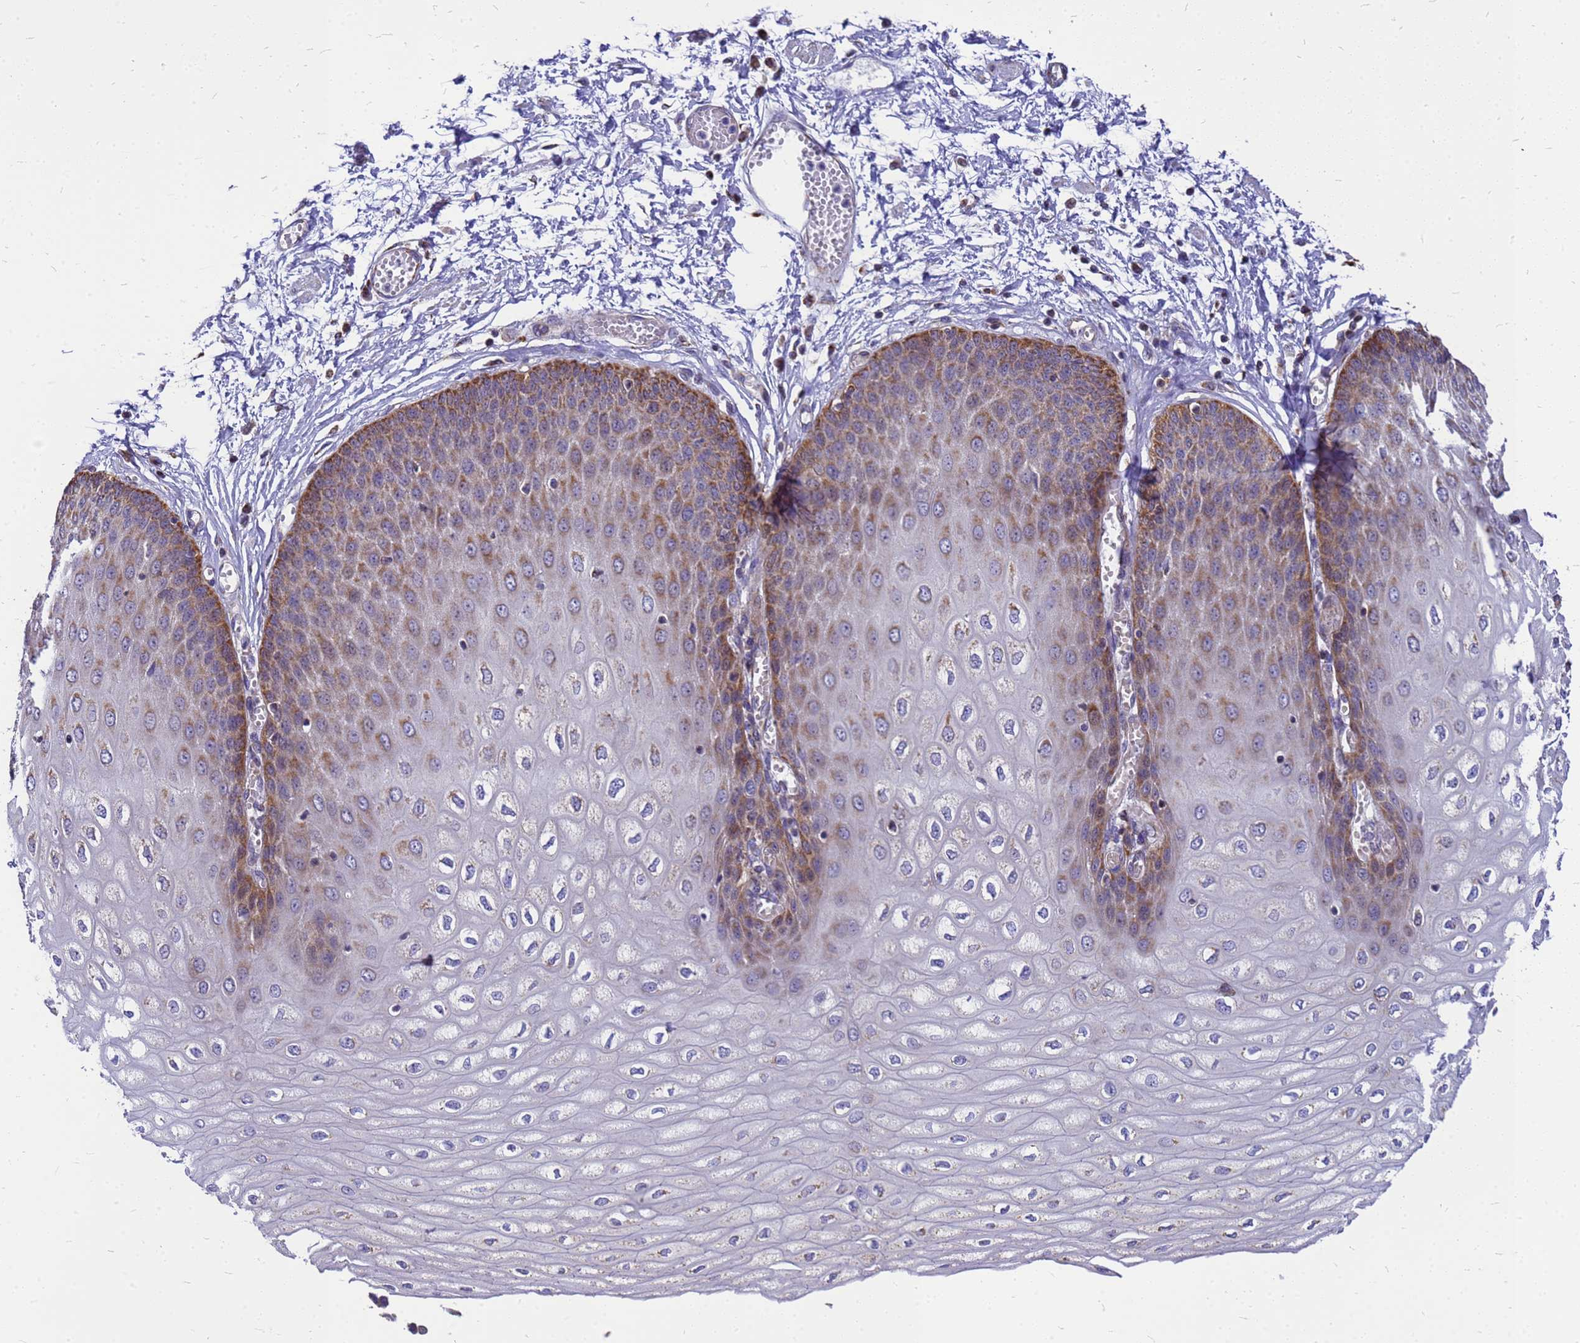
{"staining": {"intensity": "strong", "quantity": "25%-75%", "location": "cytoplasmic/membranous"}, "tissue": "esophagus", "cell_type": "Squamous epithelial cells", "image_type": "normal", "snomed": [{"axis": "morphology", "description": "Normal tissue, NOS"}, {"axis": "topography", "description": "Esophagus"}], "caption": "Strong cytoplasmic/membranous staining for a protein is identified in approximately 25%-75% of squamous epithelial cells of normal esophagus using IHC.", "gene": "CMC4", "patient": {"sex": "male", "age": 60}}